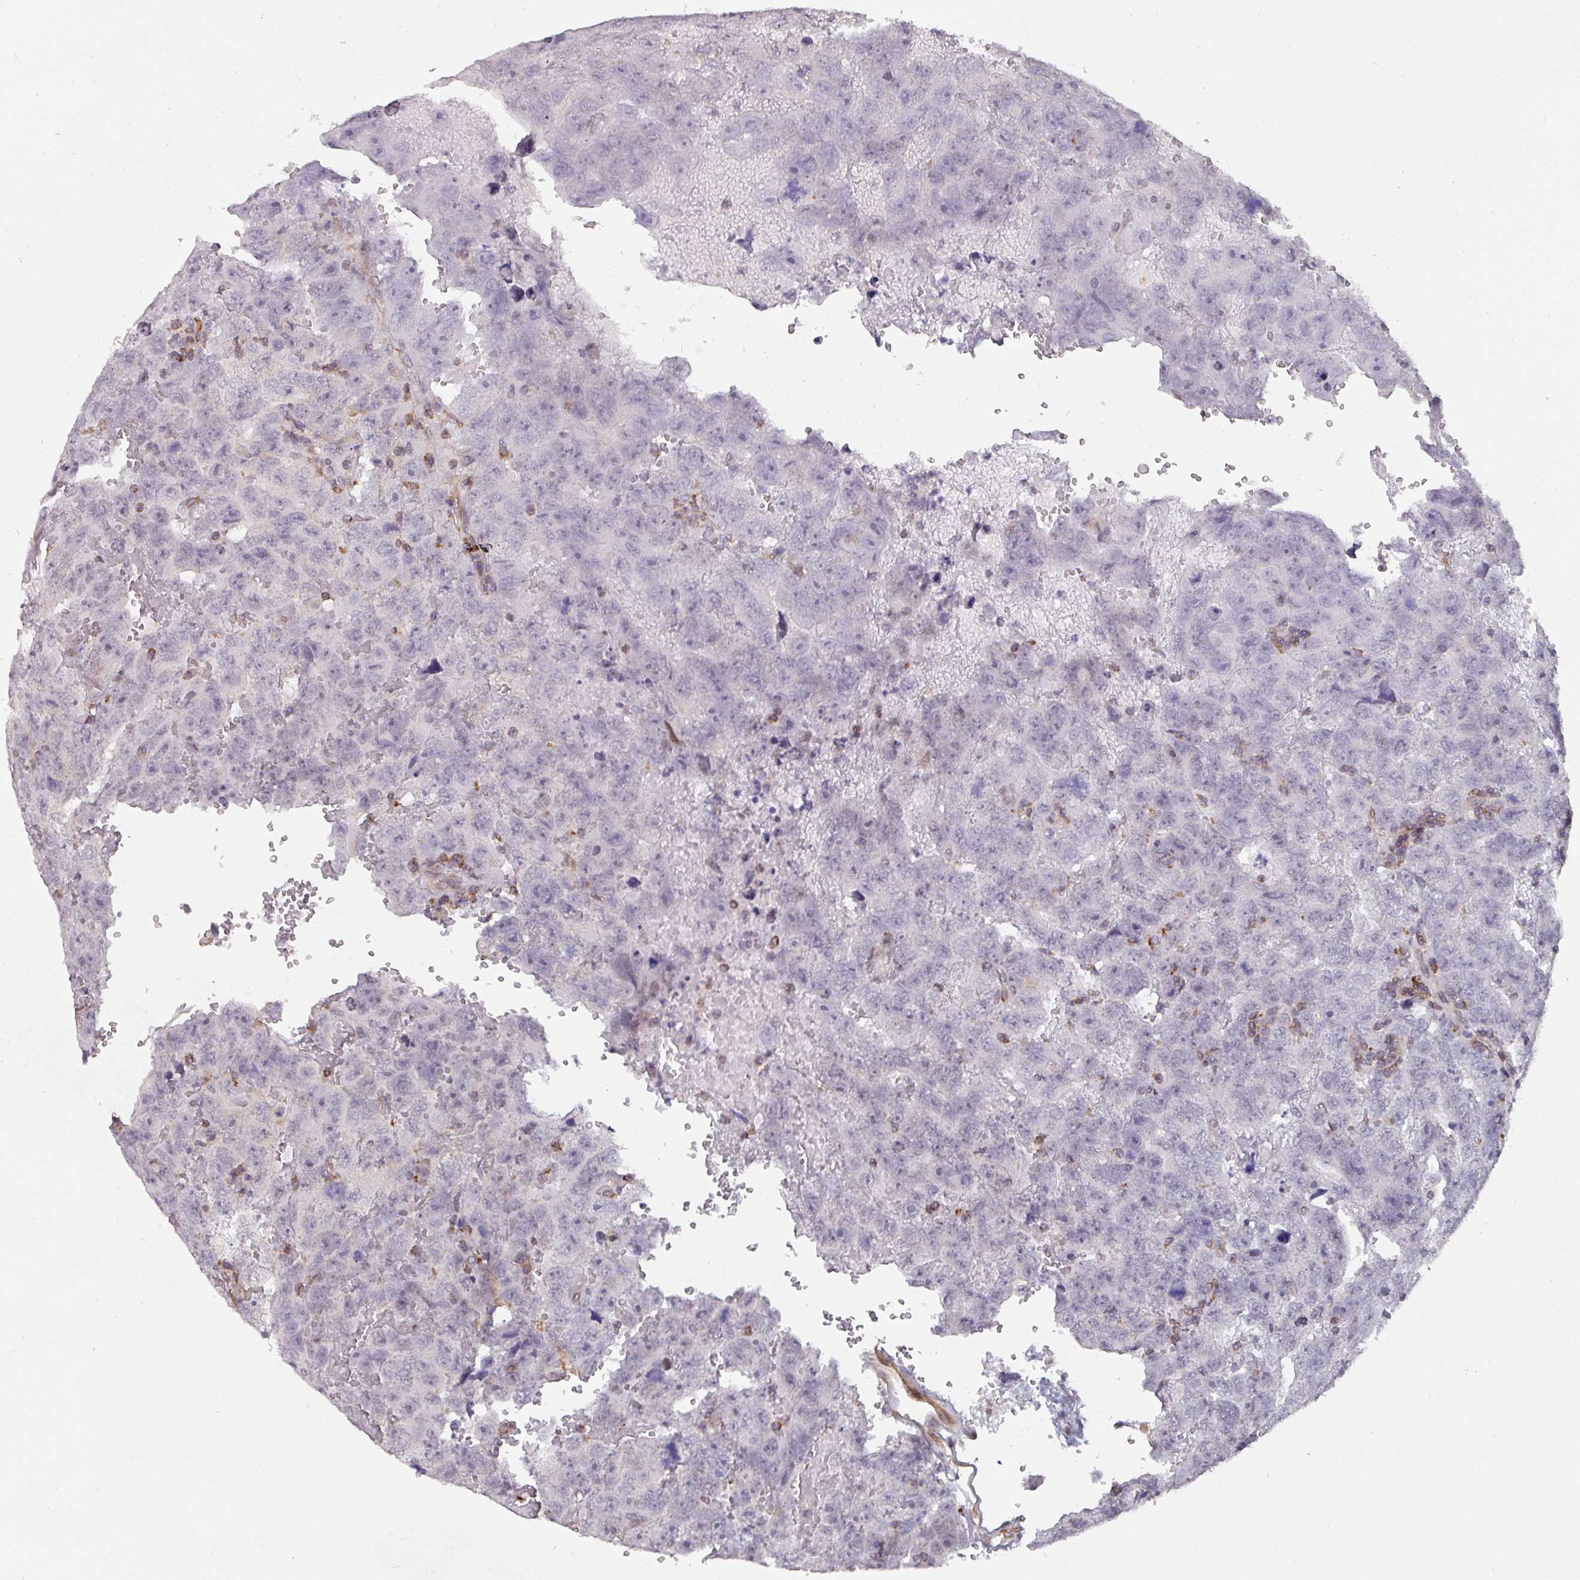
{"staining": {"intensity": "negative", "quantity": "none", "location": "none"}, "tissue": "testis cancer", "cell_type": "Tumor cells", "image_type": "cancer", "snomed": [{"axis": "morphology", "description": "Carcinoma, Embryonal, NOS"}, {"axis": "topography", "description": "Testis"}], "caption": "Tumor cells show no significant protein expression in embryonal carcinoma (testis).", "gene": "RASAL3", "patient": {"sex": "male", "age": 45}}